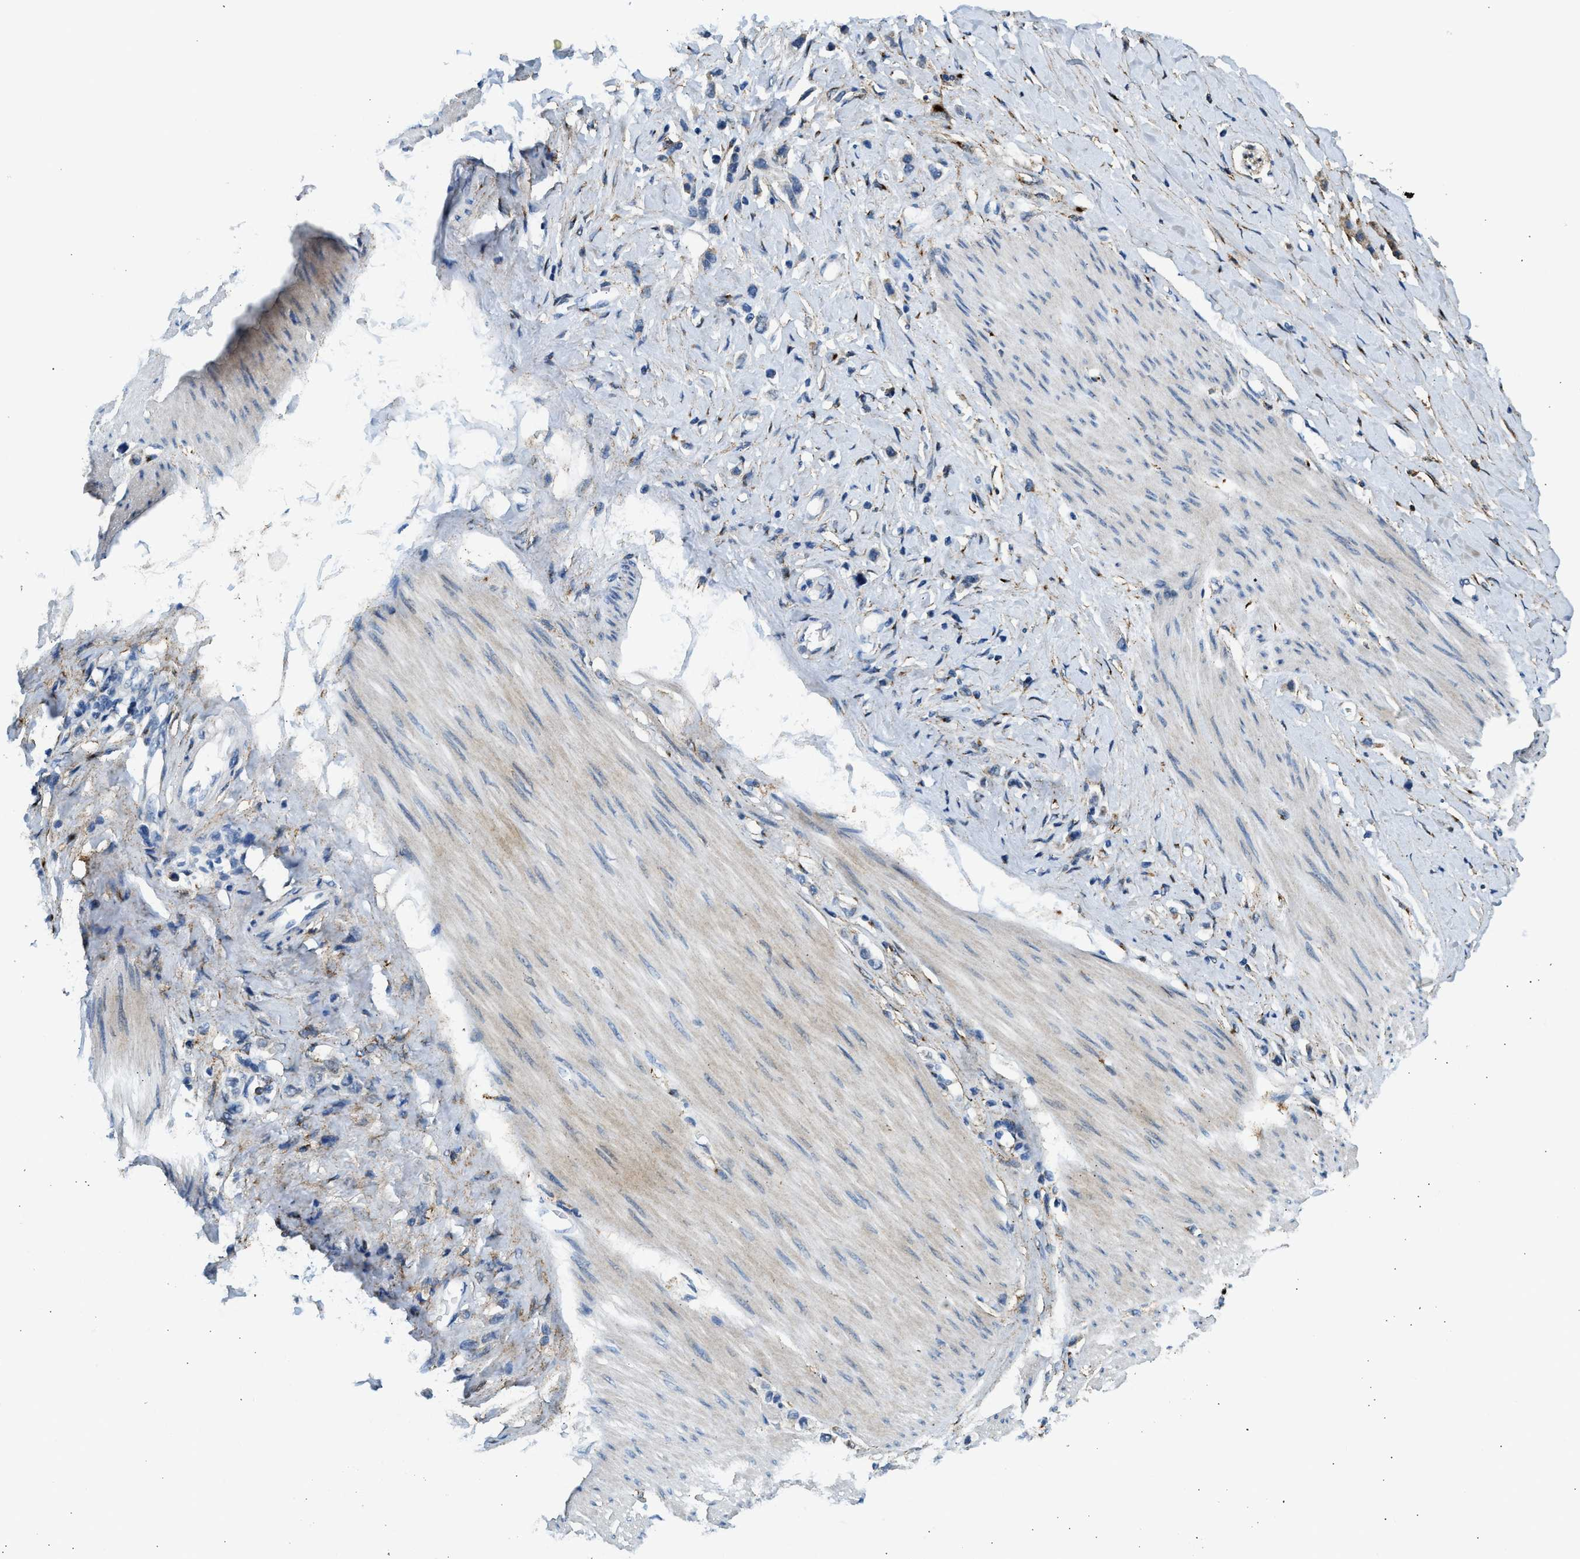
{"staining": {"intensity": "negative", "quantity": "none", "location": "none"}, "tissue": "stomach cancer", "cell_type": "Tumor cells", "image_type": "cancer", "snomed": [{"axis": "morphology", "description": "Adenocarcinoma, NOS"}, {"axis": "topography", "description": "Stomach"}], "caption": "Immunohistochemistry (IHC) photomicrograph of neoplastic tissue: human stomach cancer stained with DAB (3,3'-diaminobenzidine) shows no significant protein positivity in tumor cells.", "gene": "LRP1", "patient": {"sex": "female", "age": 65}}